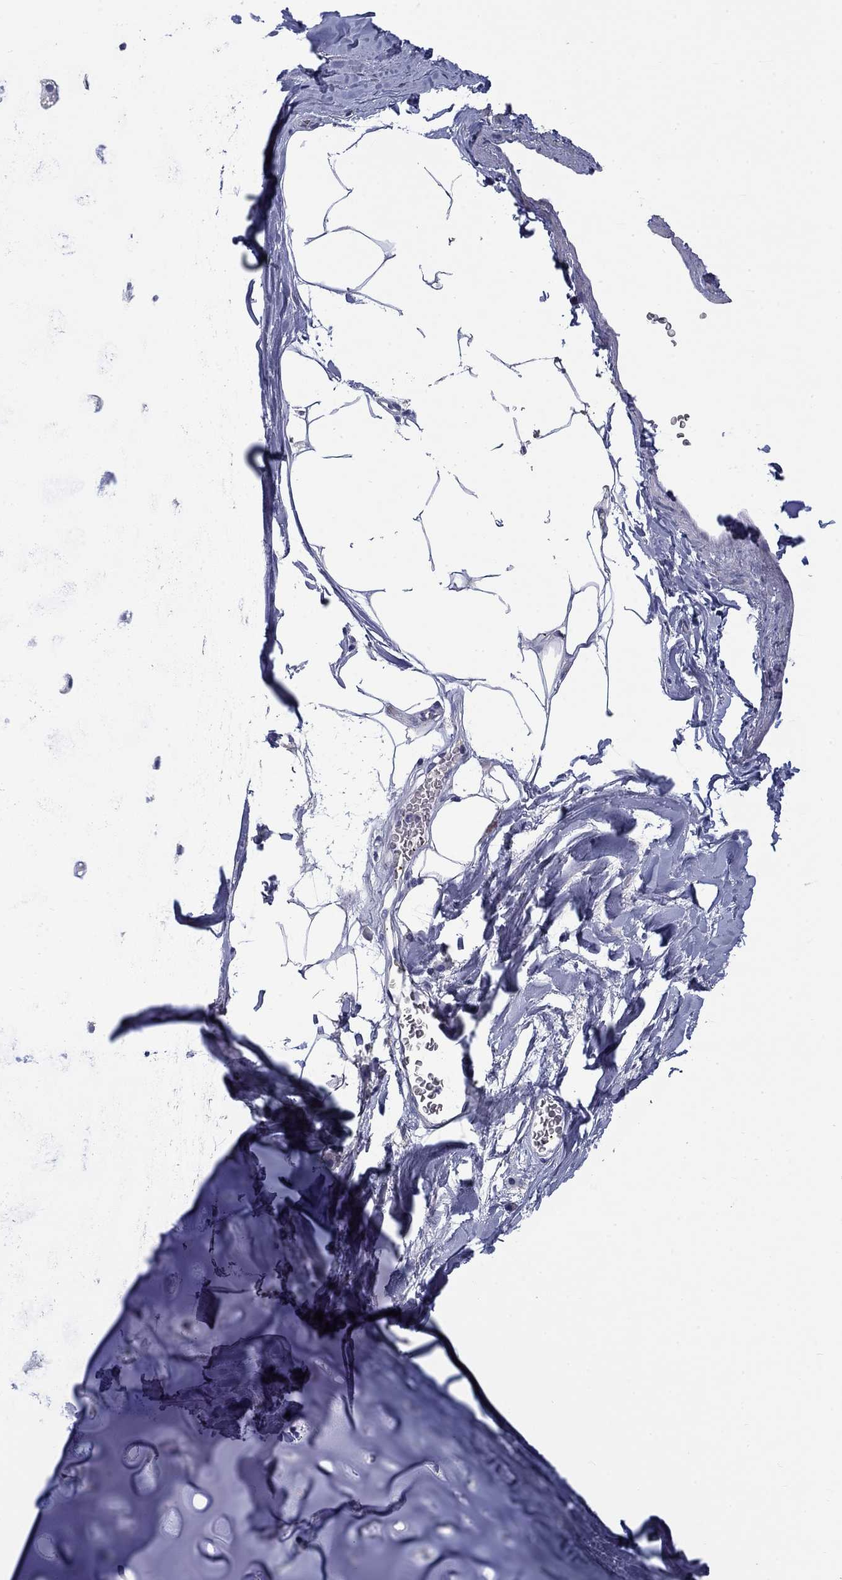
{"staining": {"intensity": "negative", "quantity": "none", "location": "none"}, "tissue": "adipose tissue", "cell_type": "Adipocytes", "image_type": "normal", "snomed": [{"axis": "morphology", "description": "Normal tissue, NOS"}, {"axis": "topography", "description": "Cartilage tissue"}, {"axis": "topography", "description": "Bronchus"}], "caption": "Immunohistochemistry (IHC) micrograph of unremarkable human adipose tissue stained for a protein (brown), which exhibits no expression in adipocytes.", "gene": "PLEK", "patient": {"sex": "male", "age": 58}}